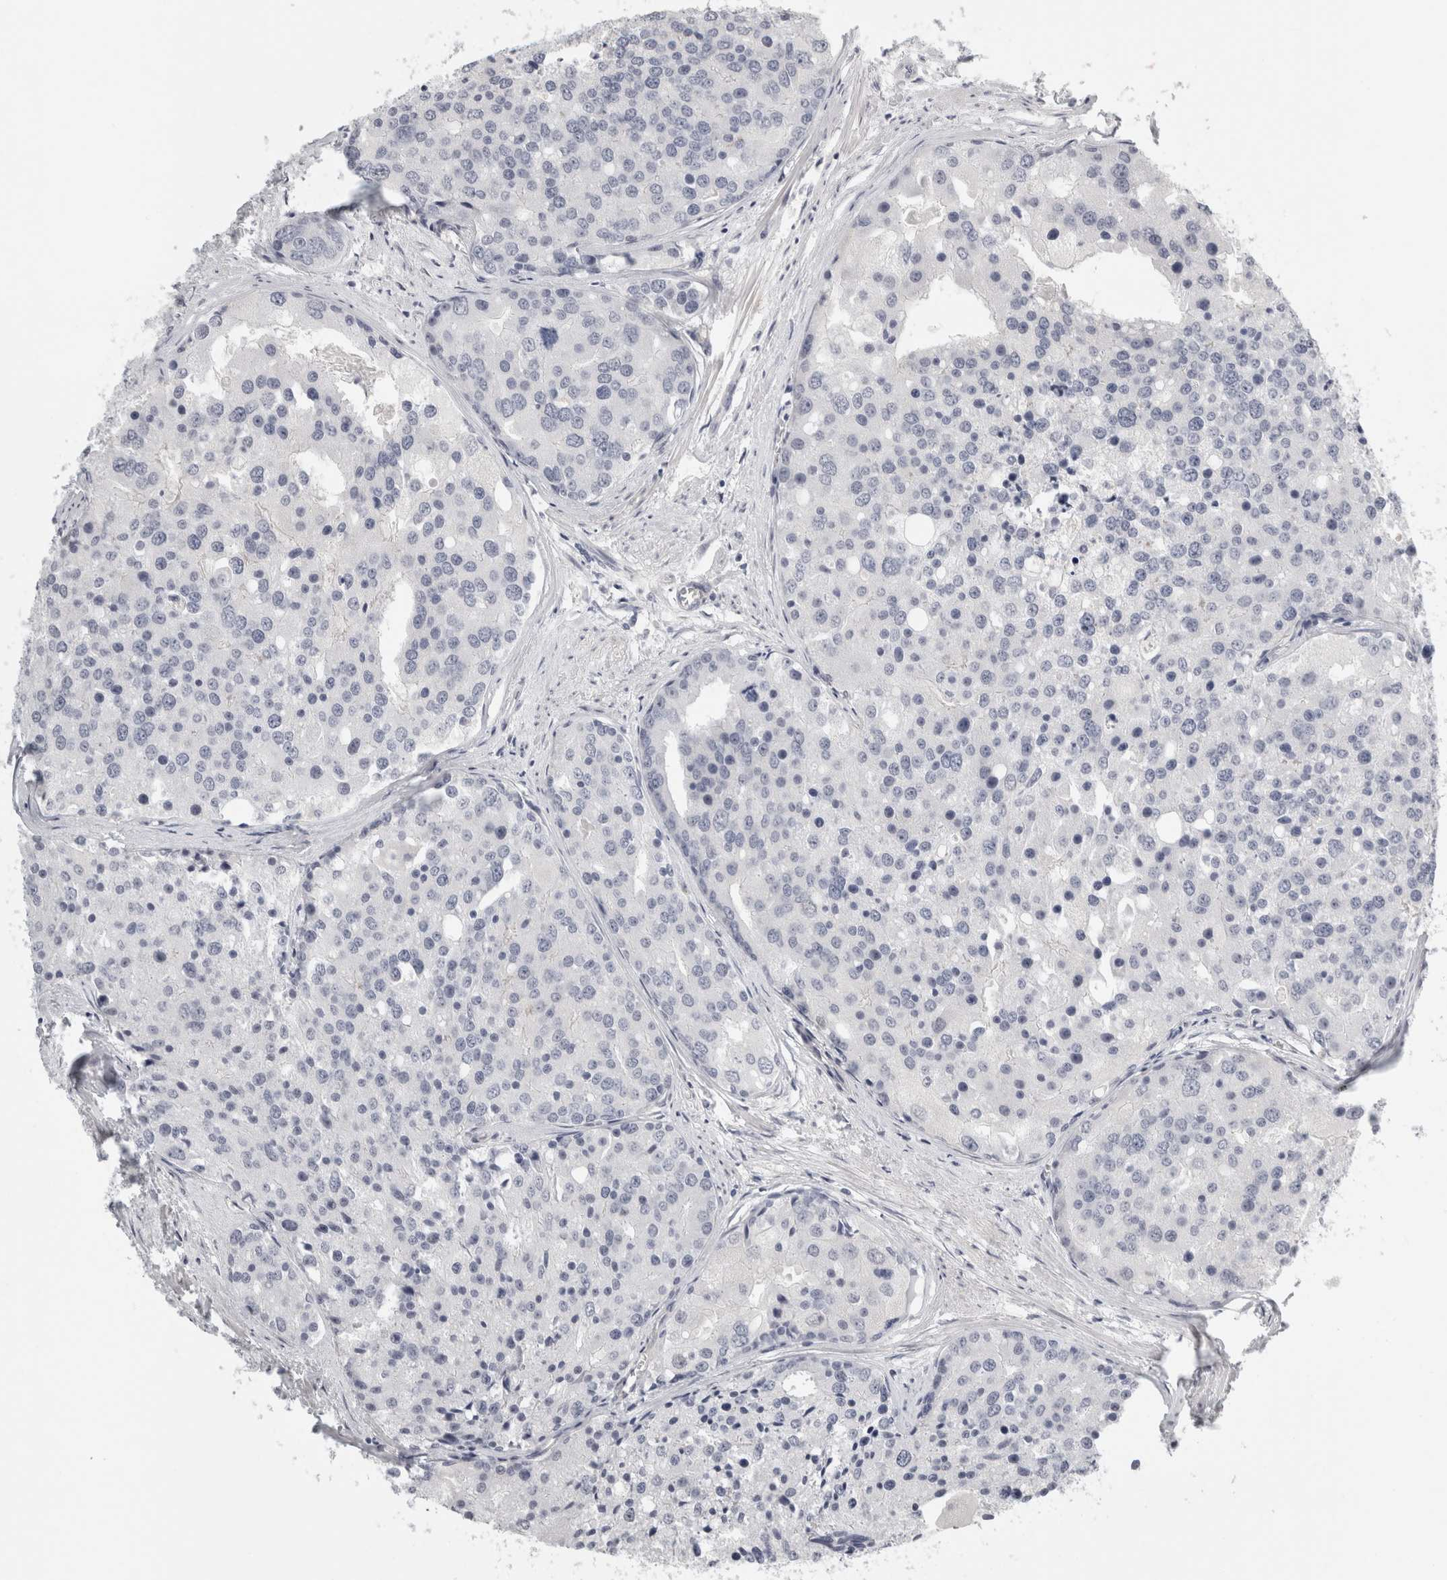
{"staining": {"intensity": "negative", "quantity": "none", "location": "none"}, "tissue": "prostate cancer", "cell_type": "Tumor cells", "image_type": "cancer", "snomed": [{"axis": "morphology", "description": "Adenocarcinoma, High grade"}, {"axis": "topography", "description": "Prostate"}], "caption": "A high-resolution photomicrograph shows immunohistochemistry (IHC) staining of prostate cancer (adenocarcinoma (high-grade)), which shows no significant staining in tumor cells.", "gene": "FBLIM1", "patient": {"sex": "male", "age": 50}}